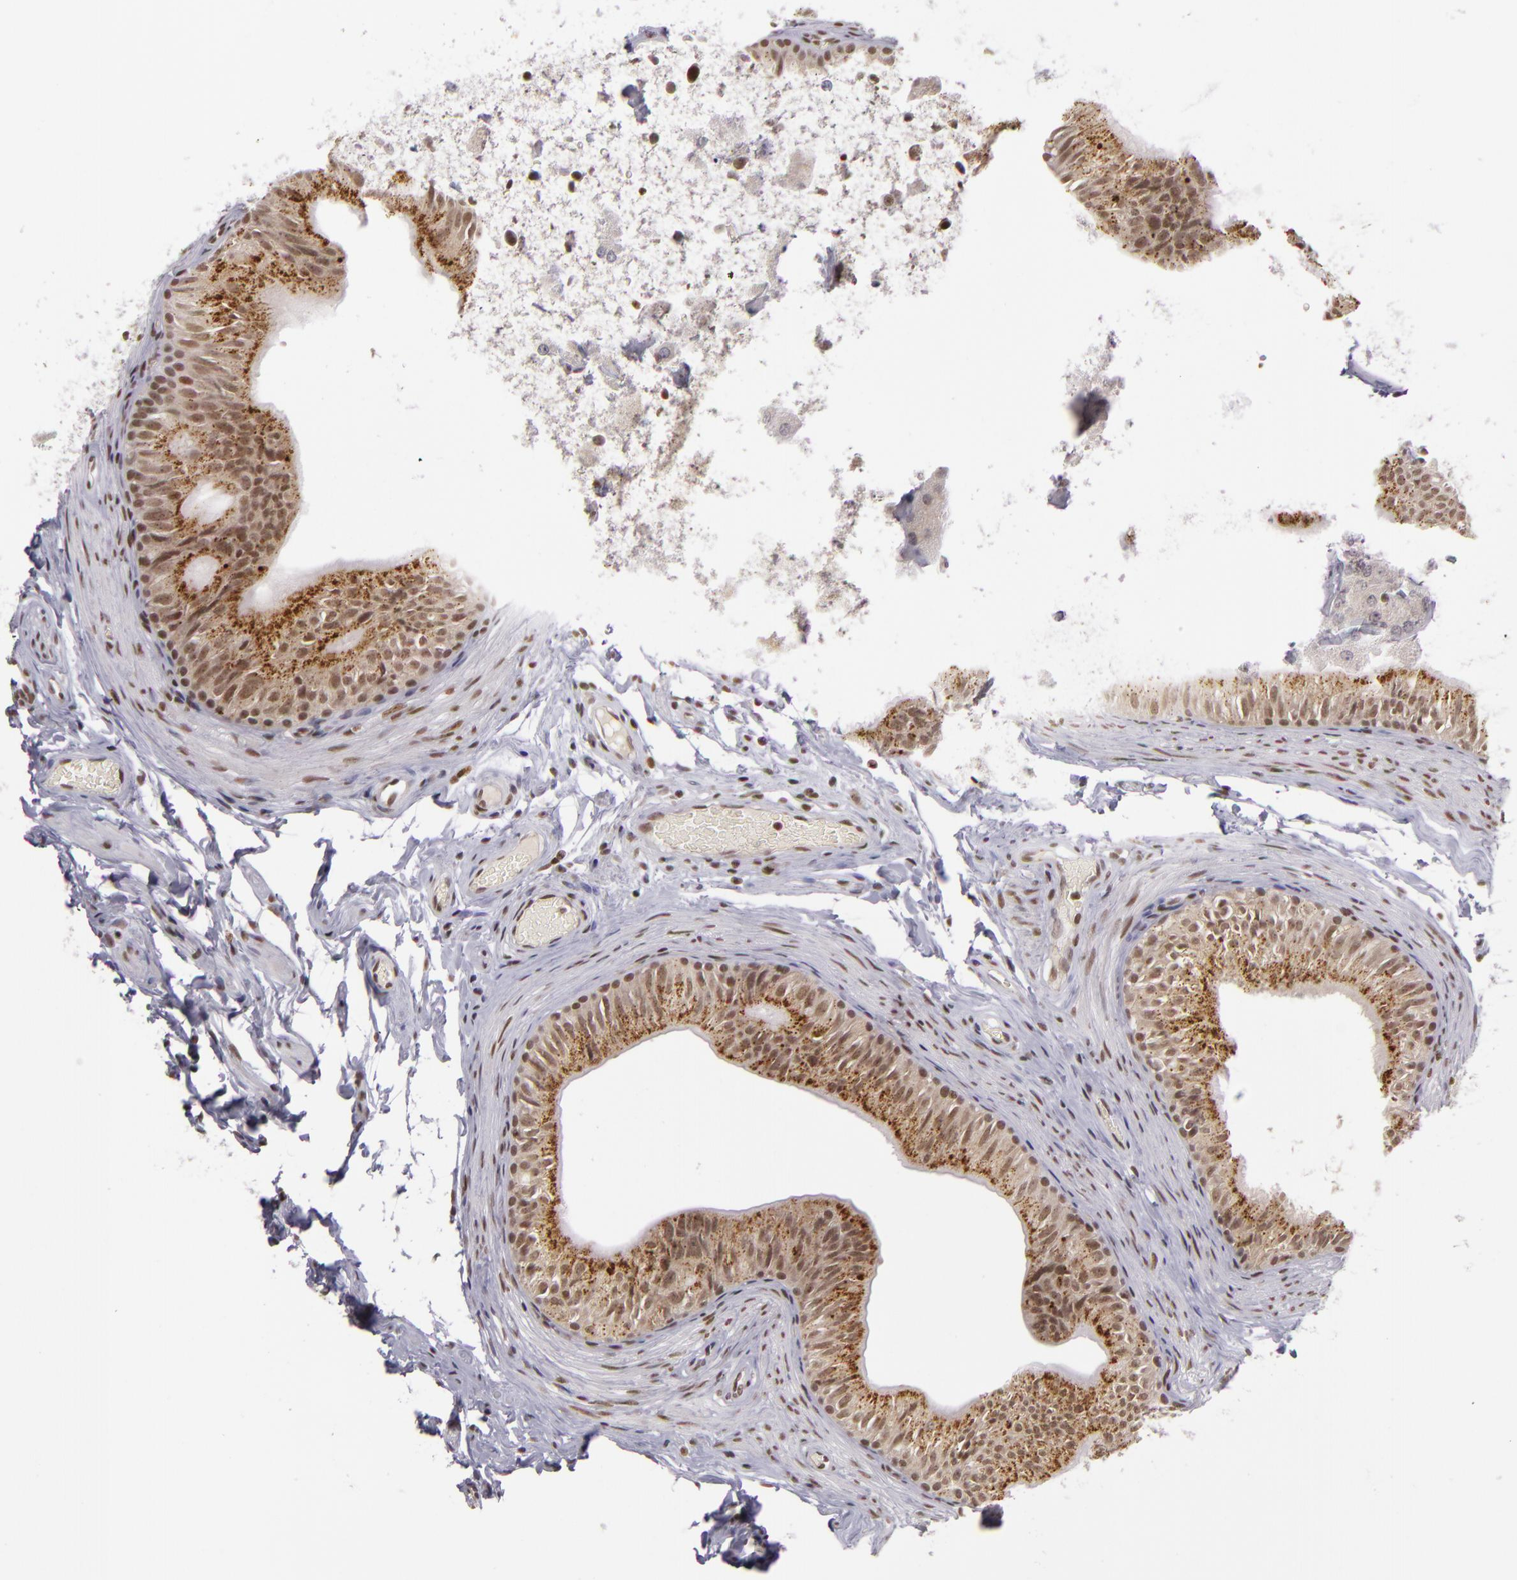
{"staining": {"intensity": "moderate", "quantity": ">75%", "location": "cytoplasmic/membranous,nuclear"}, "tissue": "epididymis", "cell_type": "Glandular cells", "image_type": "normal", "snomed": [{"axis": "morphology", "description": "Normal tissue, NOS"}, {"axis": "topography", "description": "Testis"}, {"axis": "topography", "description": "Epididymis"}], "caption": "A high-resolution image shows immunohistochemistry (IHC) staining of benign epididymis, which shows moderate cytoplasmic/membranous,nuclear expression in about >75% of glandular cells. Immunohistochemistry stains the protein in brown and the nuclei are stained blue.", "gene": "ZFX", "patient": {"sex": "male", "age": 36}}